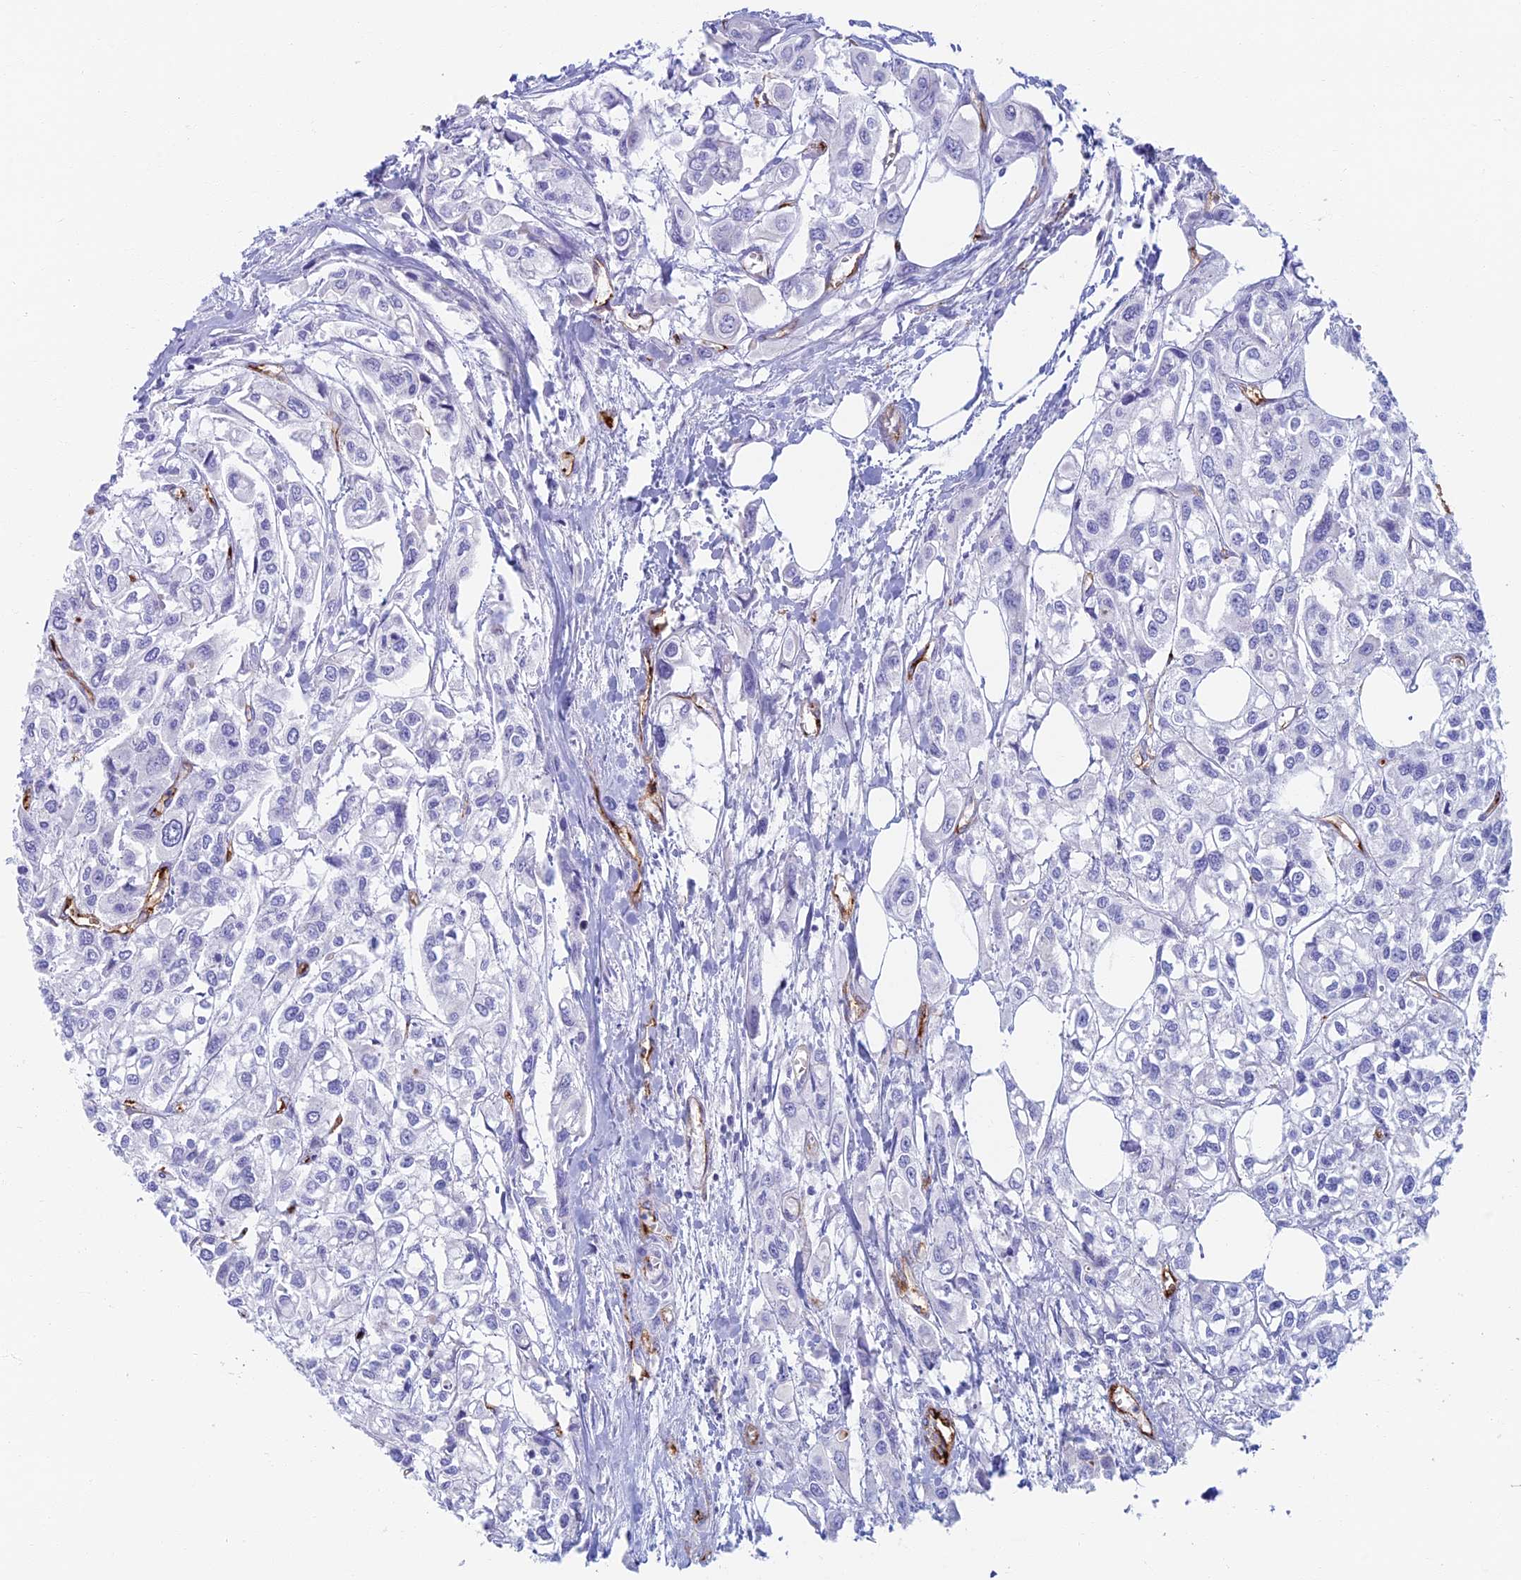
{"staining": {"intensity": "negative", "quantity": "none", "location": "none"}, "tissue": "urothelial cancer", "cell_type": "Tumor cells", "image_type": "cancer", "snomed": [{"axis": "morphology", "description": "Urothelial carcinoma, High grade"}, {"axis": "topography", "description": "Urinary bladder"}], "caption": "A histopathology image of high-grade urothelial carcinoma stained for a protein shows no brown staining in tumor cells.", "gene": "ETFRF1", "patient": {"sex": "male", "age": 67}}